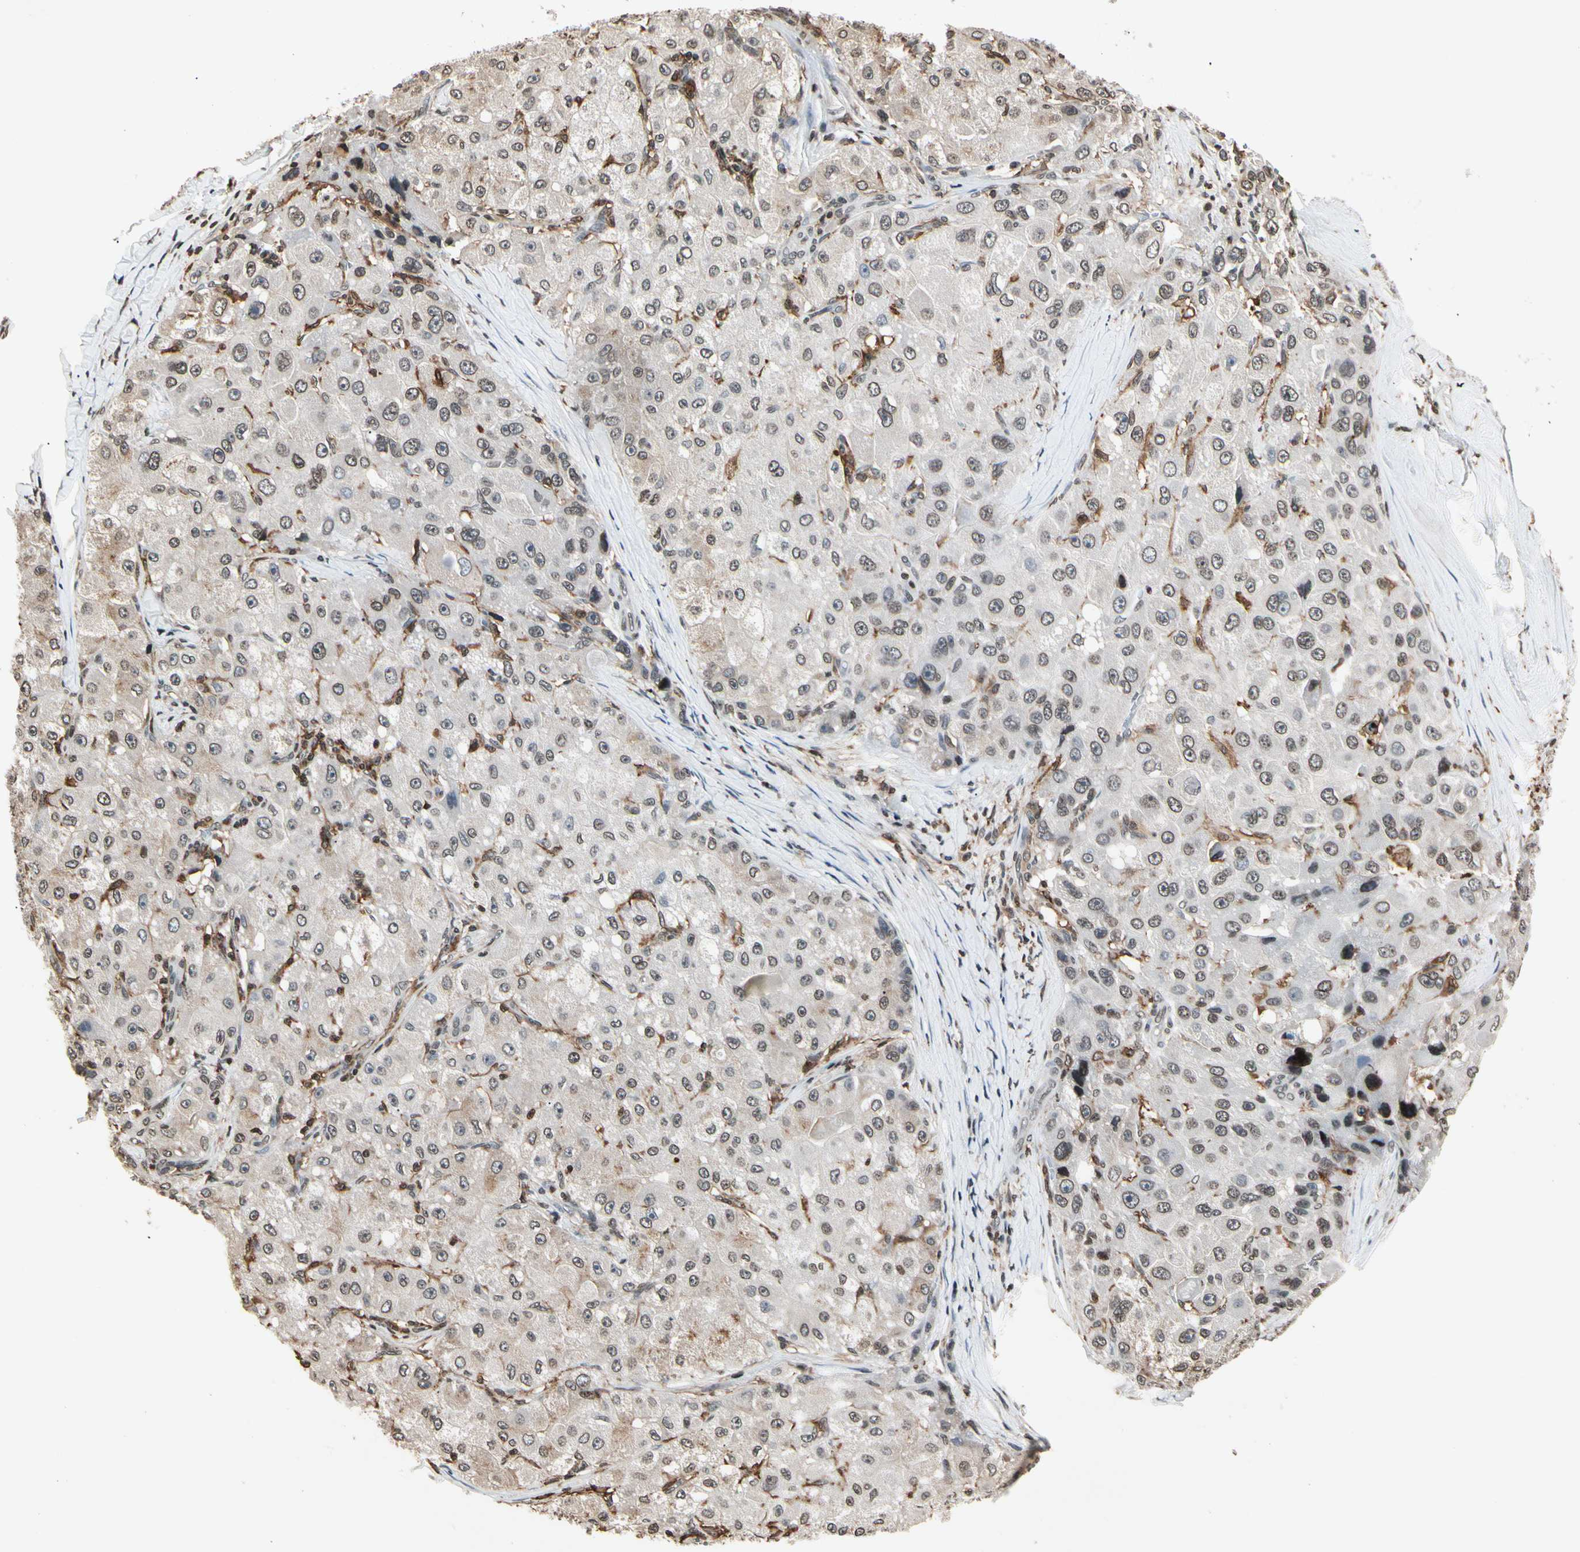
{"staining": {"intensity": "weak", "quantity": "25%-75%", "location": "cytoplasmic/membranous,nuclear"}, "tissue": "liver cancer", "cell_type": "Tumor cells", "image_type": "cancer", "snomed": [{"axis": "morphology", "description": "Carcinoma, Hepatocellular, NOS"}, {"axis": "topography", "description": "Liver"}], "caption": "Hepatocellular carcinoma (liver) stained with DAB immunohistochemistry (IHC) shows low levels of weak cytoplasmic/membranous and nuclear expression in approximately 25%-75% of tumor cells.", "gene": "FER", "patient": {"sex": "male", "age": 80}}